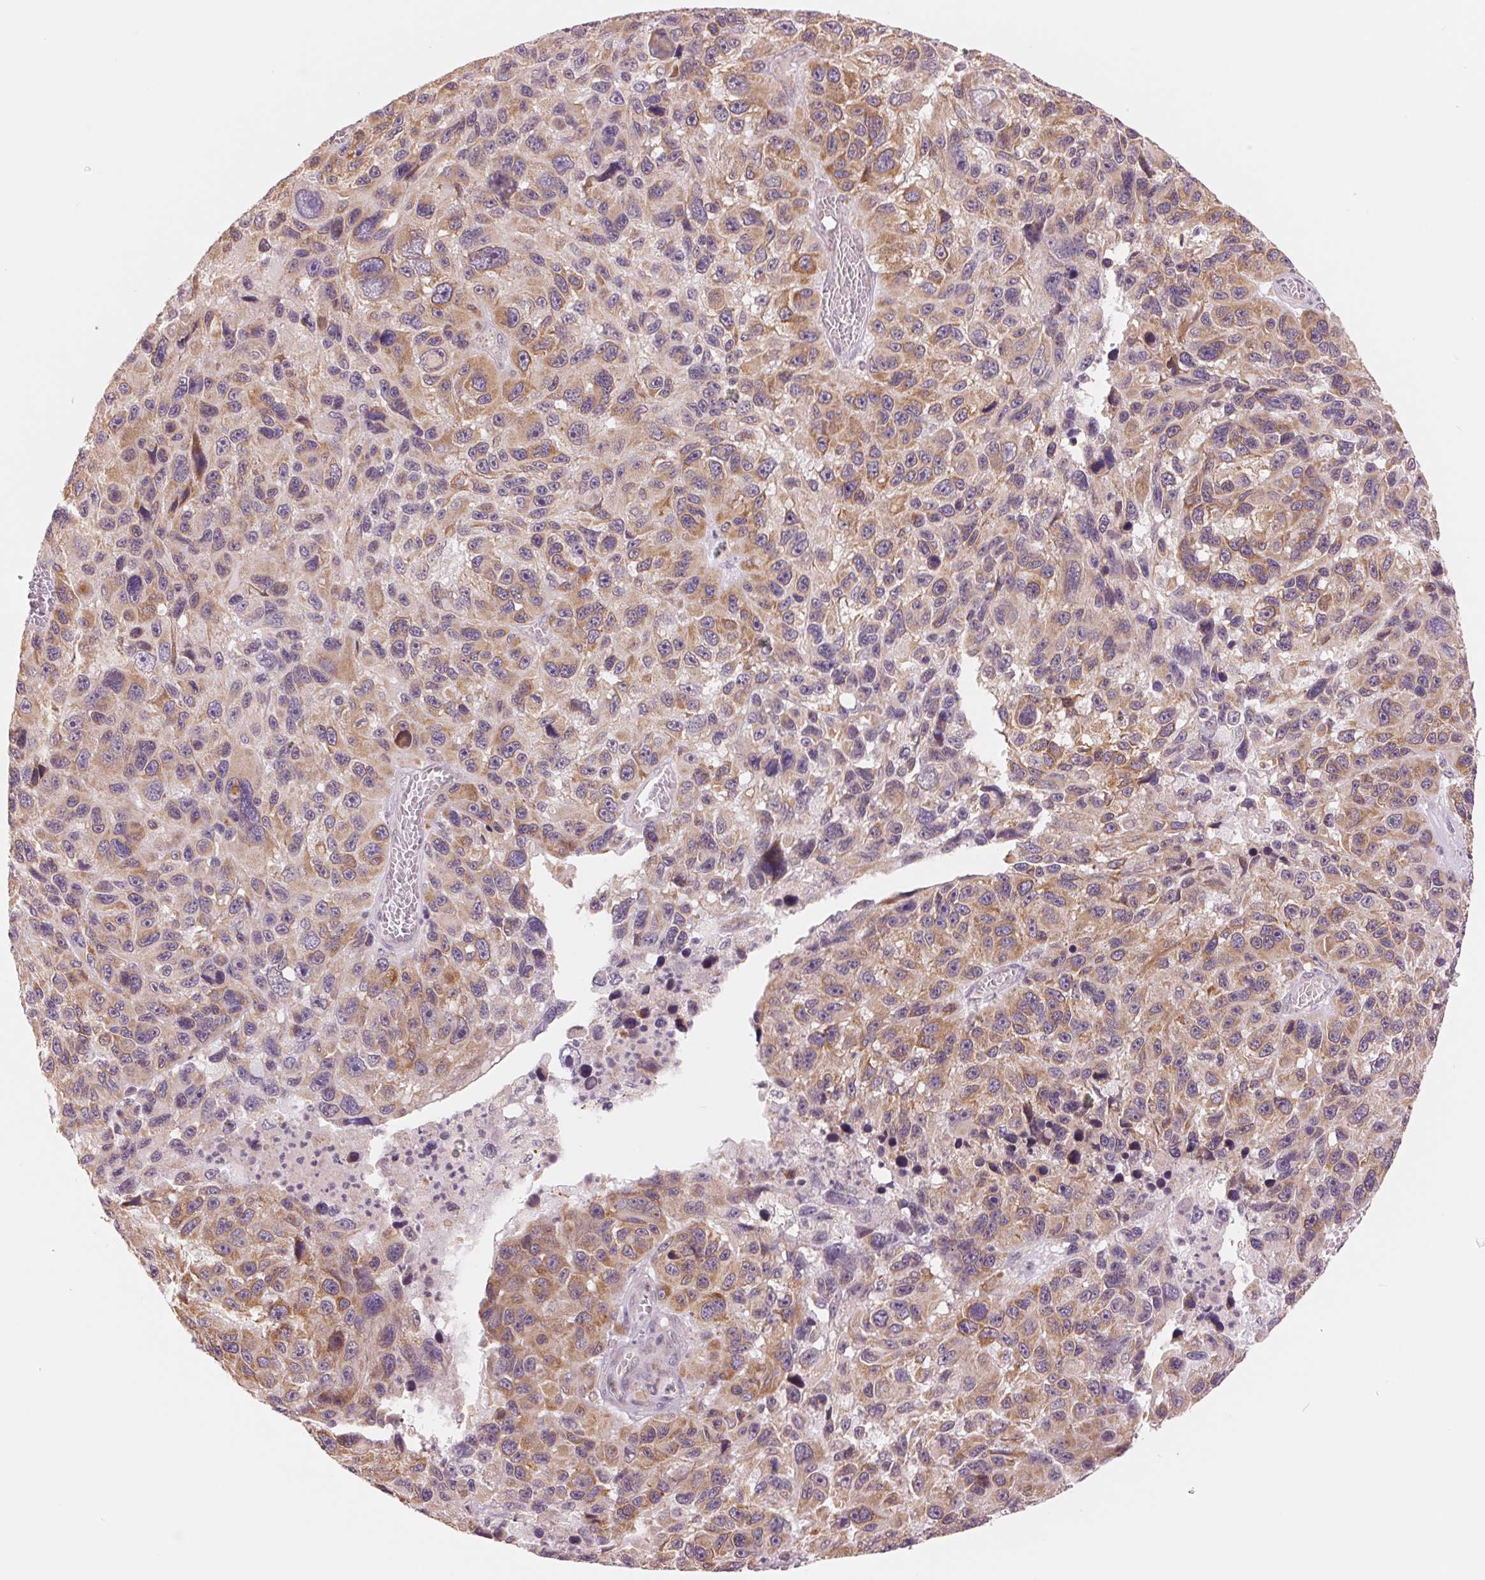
{"staining": {"intensity": "moderate", "quantity": ">75%", "location": "cytoplasmic/membranous"}, "tissue": "melanoma", "cell_type": "Tumor cells", "image_type": "cancer", "snomed": [{"axis": "morphology", "description": "Malignant melanoma, NOS"}, {"axis": "topography", "description": "Skin"}], "caption": "Protein staining of melanoma tissue demonstrates moderate cytoplasmic/membranous positivity in approximately >75% of tumor cells. (Brightfield microscopy of DAB IHC at high magnification).", "gene": "TECR", "patient": {"sex": "male", "age": 53}}